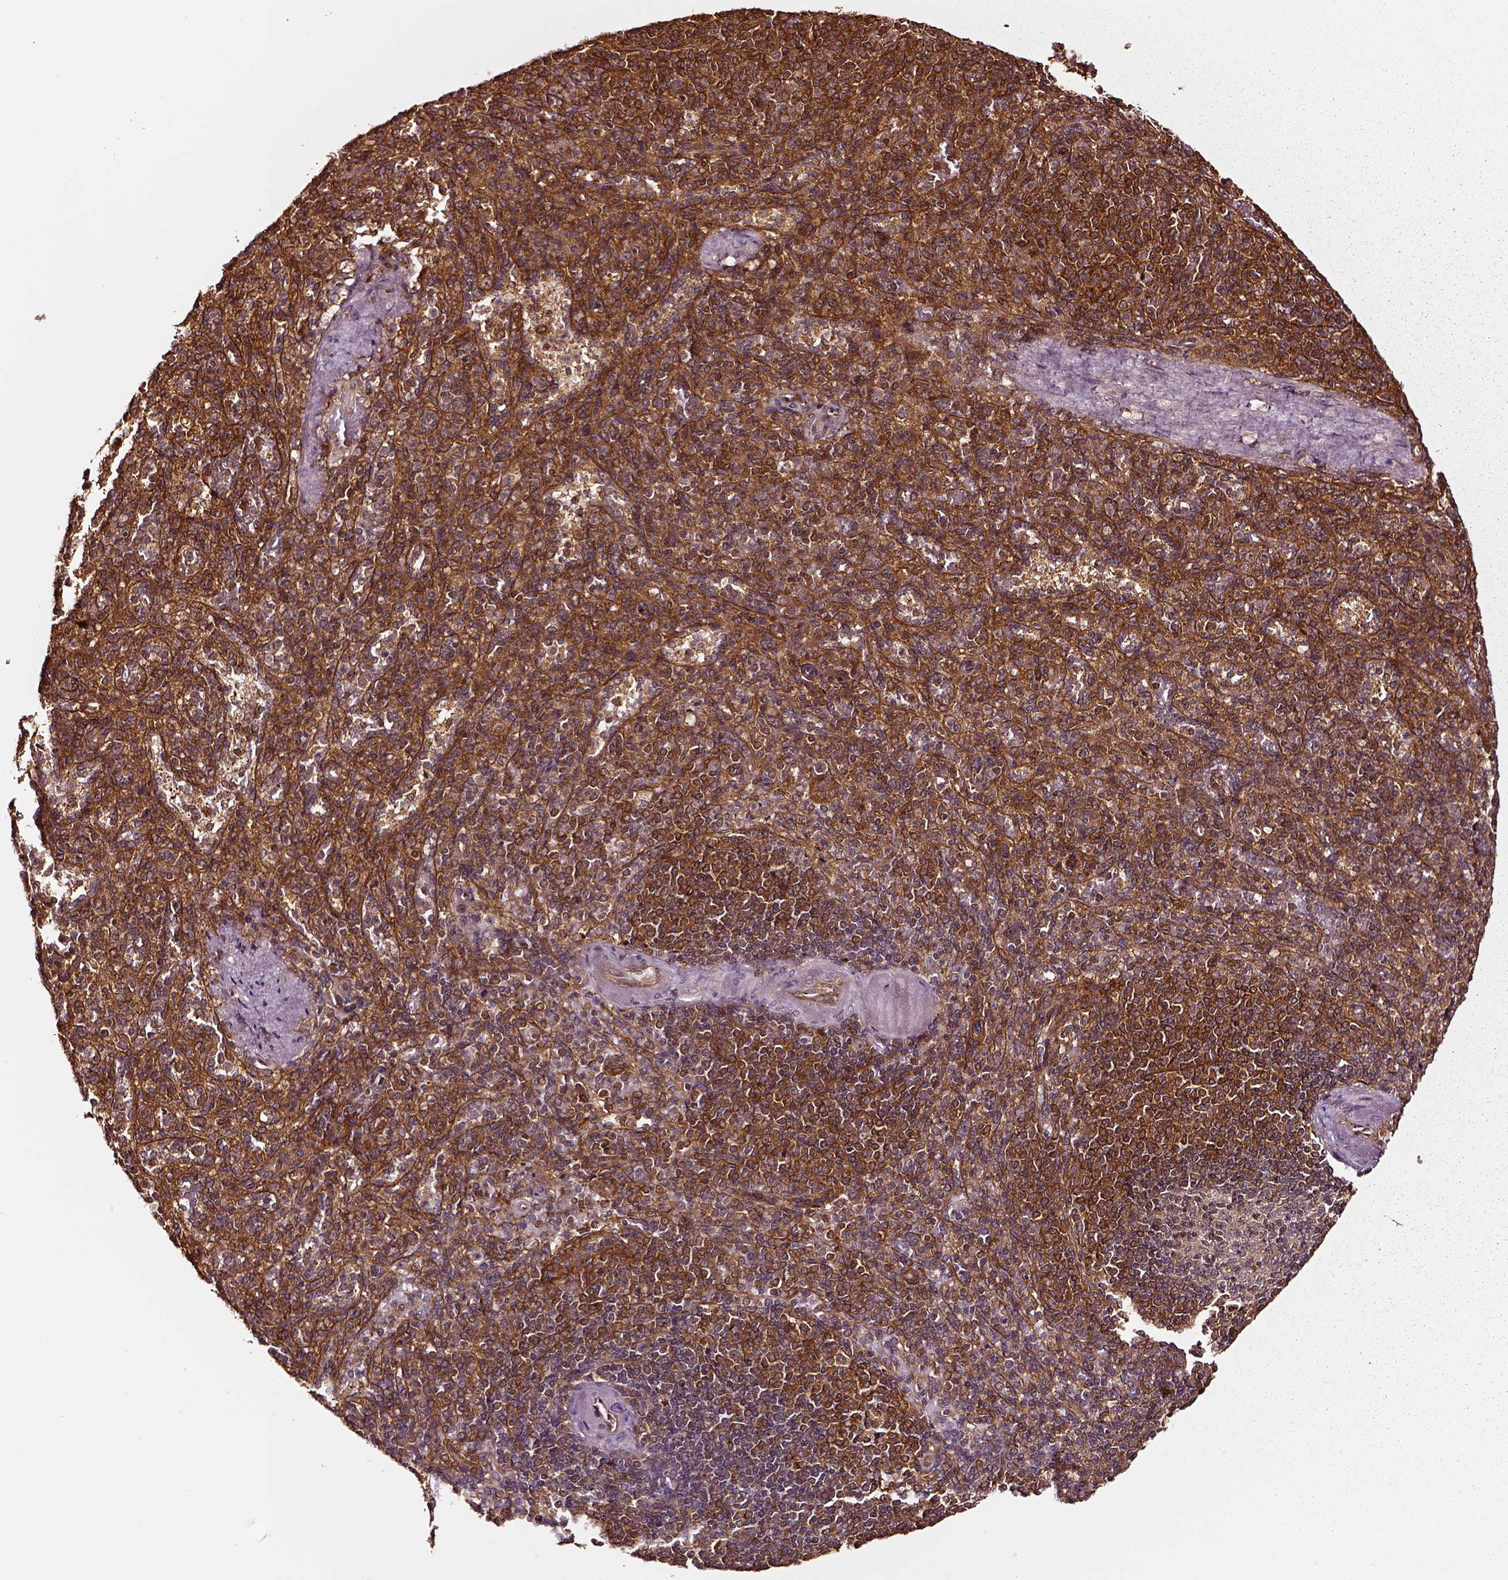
{"staining": {"intensity": "strong", "quantity": ">75%", "location": "cytoplasmic/membranous"}, "tissue": "spleen", "cell_type": "Cells in red pulp", "image_type": "normal", "snomed": [{"axis": "morphology", "description": "Normal tissue, NOS"}, {"axis": "topography", "description": "Spleen"}], "caption": "Immunohistochemical staining of unremarkable spleen exhibits strong cytoplasmic/membranous protein positivity in about >75% of cells in red pulp.", "gene": "RASSF5", "patient": {"sex": "female", "age": 74}}